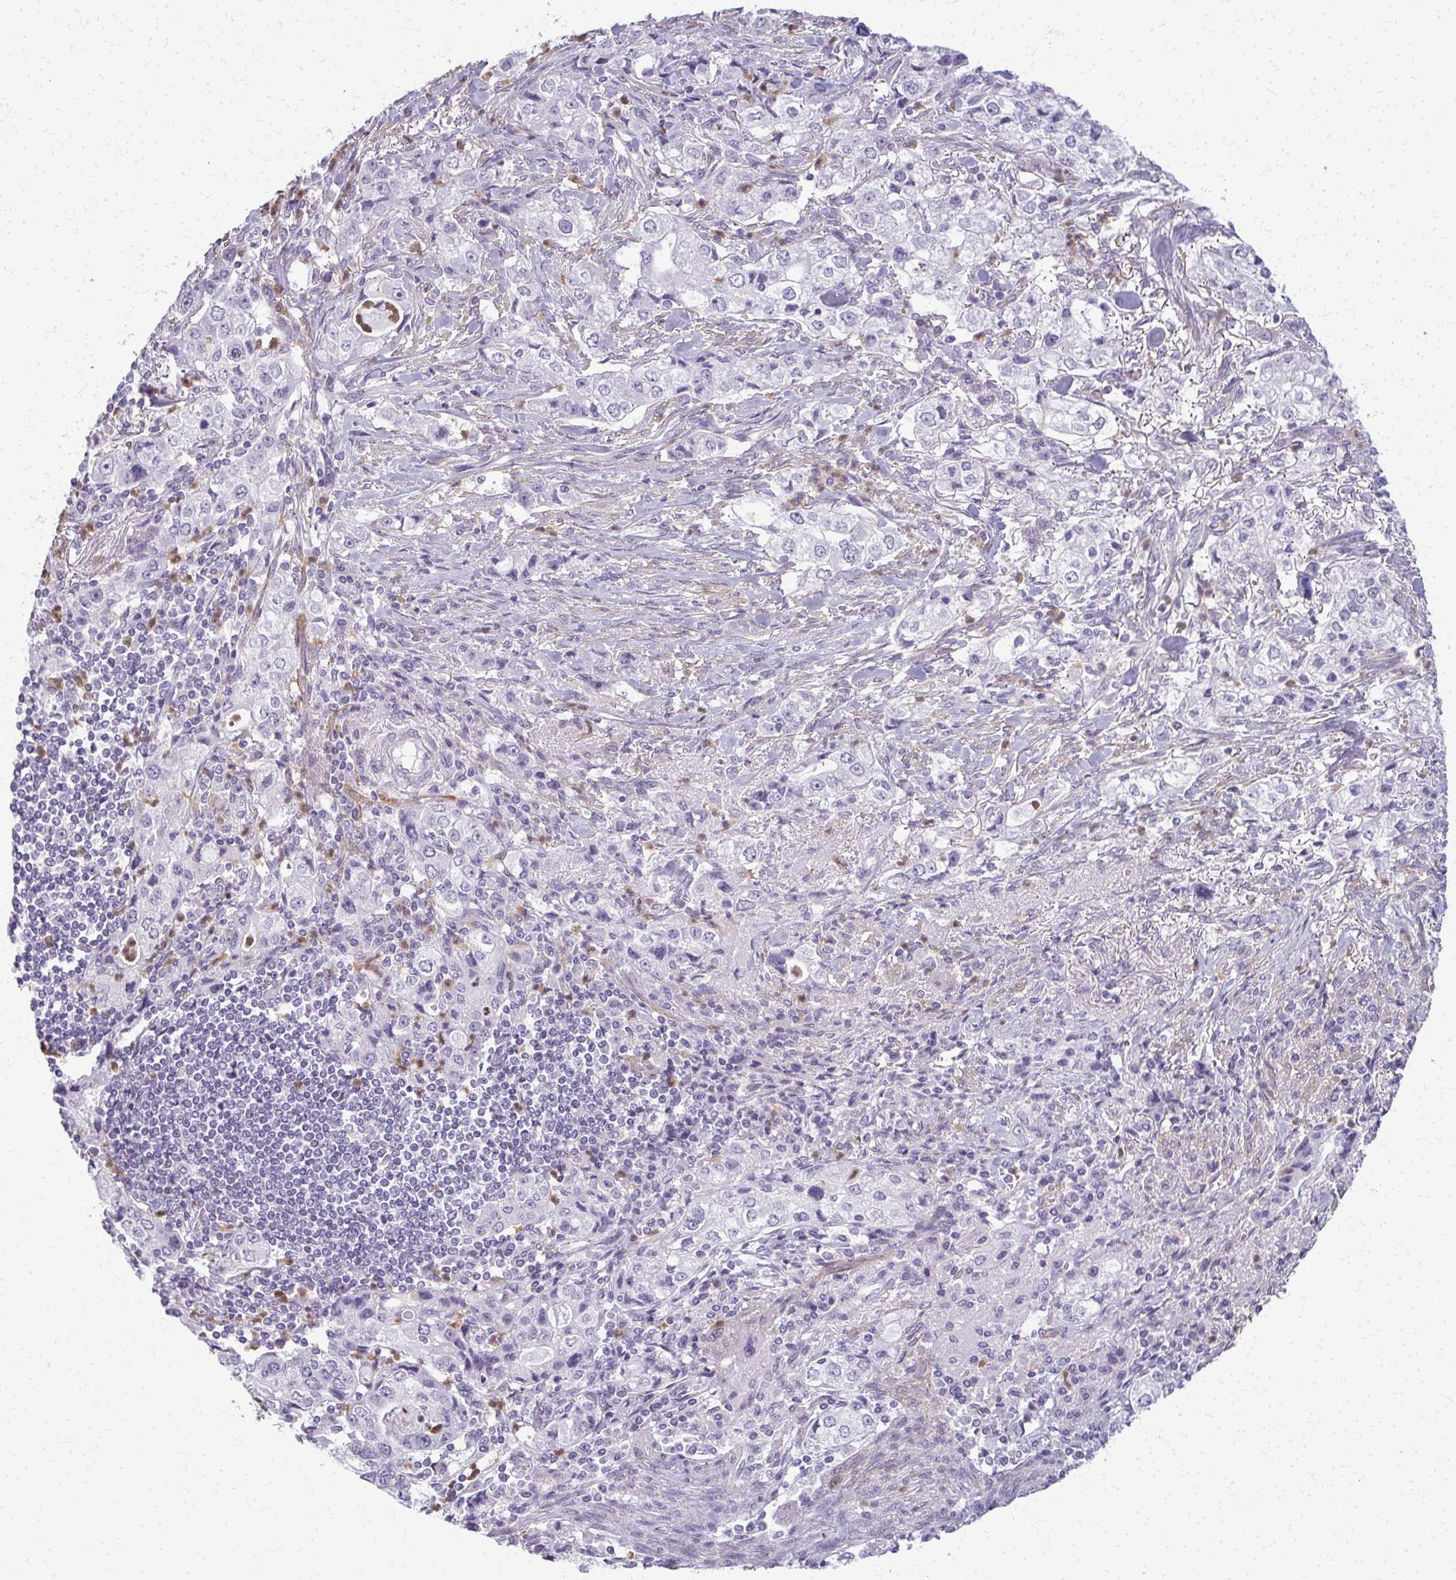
{"staining": {"intensity": "negative", "quantity": "none", "location": "none"}, "tissue": "stomach cancer", "cell_type": "Tumor cells", "image_type": "cancer", "snomed": [{"axis": "morphology", "description": "Adenocarcinoma, NOS"}, {"axis": "topography", "description": "Stomach, upper"}], "caption": "IHC histopathology image of human stomach cancer (adenocarcinoma) stained for a protein (brown), which shows no staining in tumor cells.", "gene": "CA3", "patient": {"sex": "male", "age": 75}}